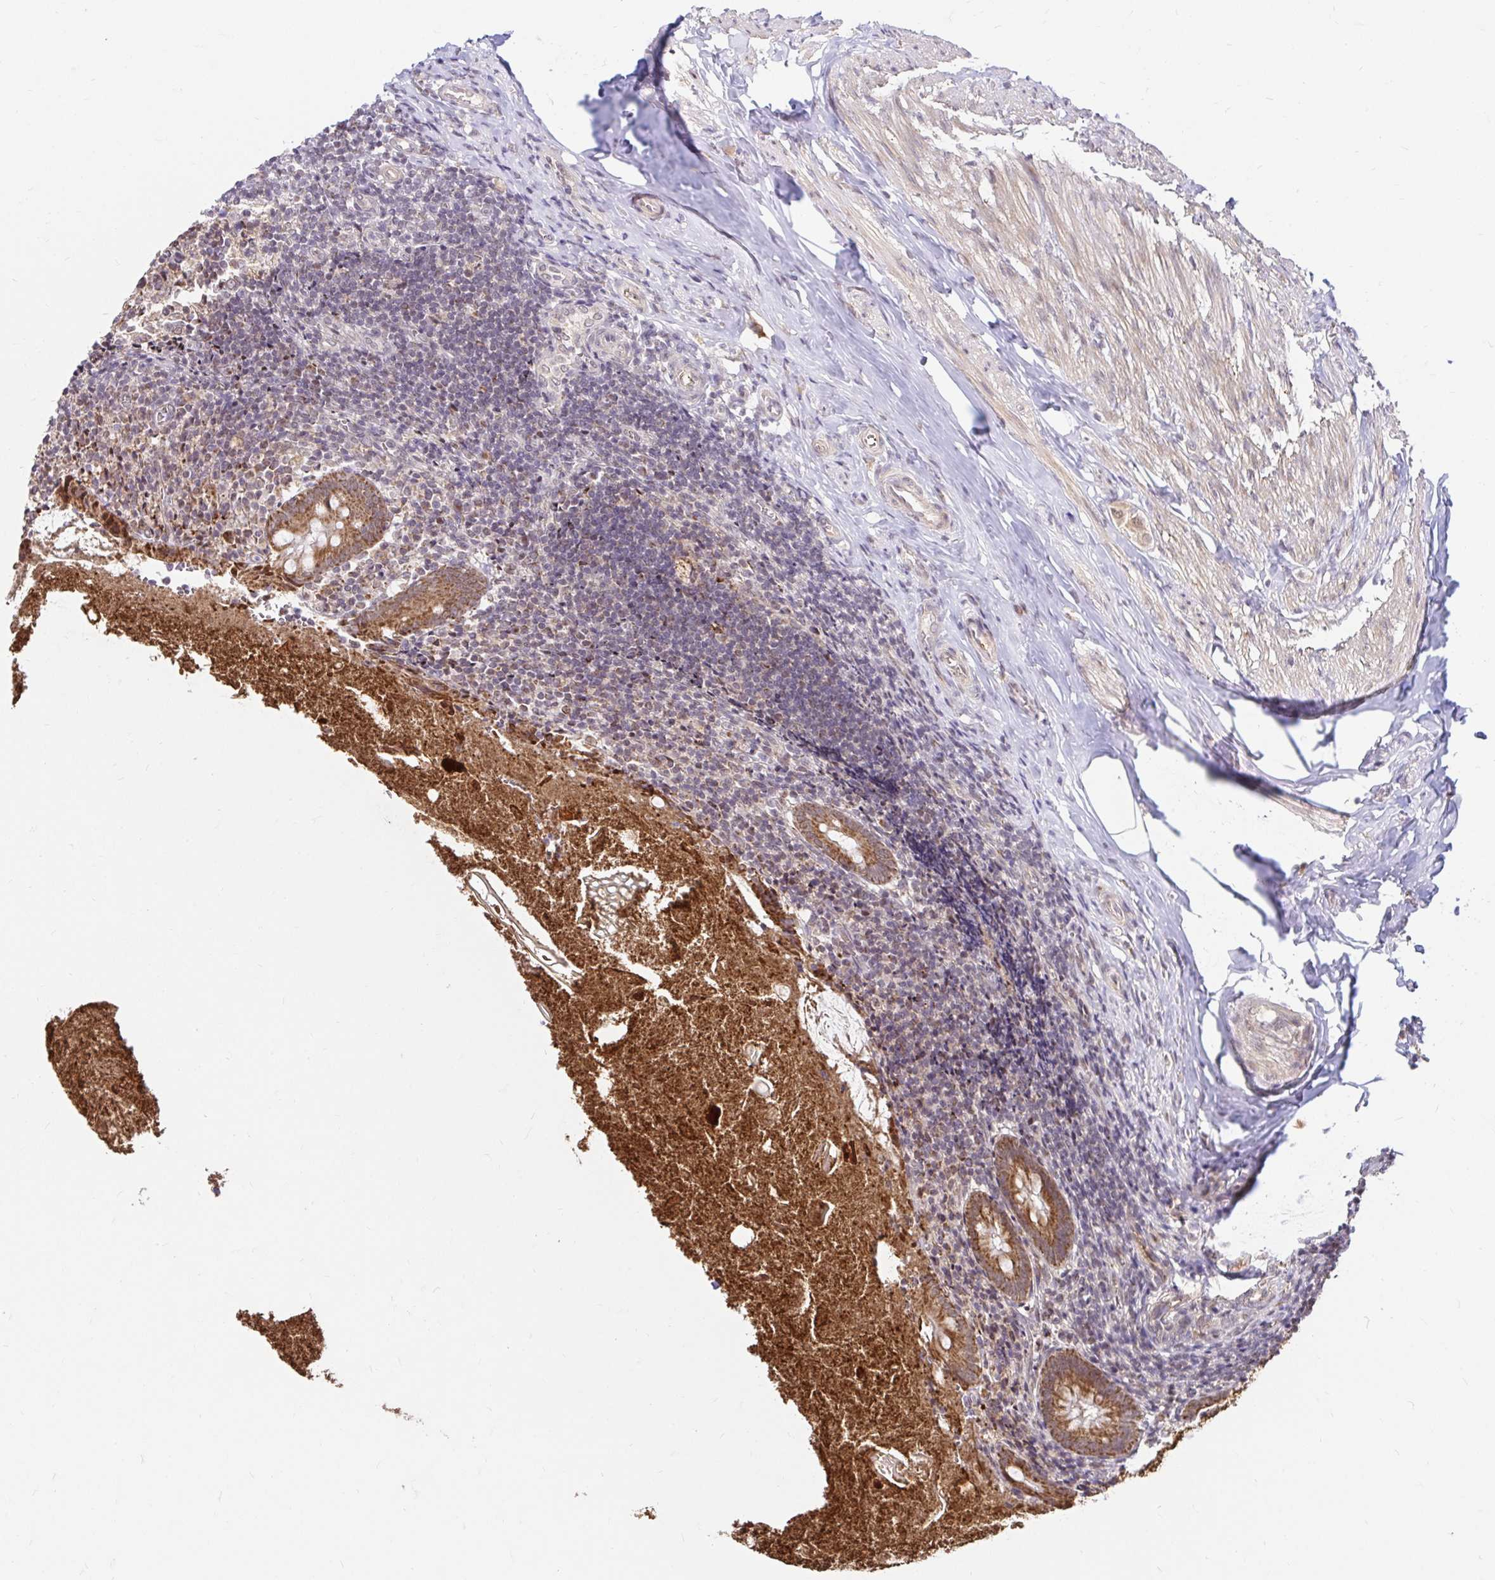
{"staining": {"intensity": "strong", "quantity": ">75%", "location": "cytoplasmic/membranous"}, "tissue": "appendix", "cell_type": "Glandular cells", "image_type": "normal", "snomed": [{"axis": "morphology", "description": "Normal tissue, NOS"}, {"axis": "topography", "description": "Appendix"}], "caption": "A high amount of strong cytoplasmic/membranous expression is appreciated in about >75% of glandular cells in benign appendix. The staining was performed using DAB (3,3'-diaminobenzidine), with brown indicating positive protein expression. Nuclei are stained blue with hematoxylin.", "gene": "TIMM50", "patient": {"sex": "female", "age": 17}}